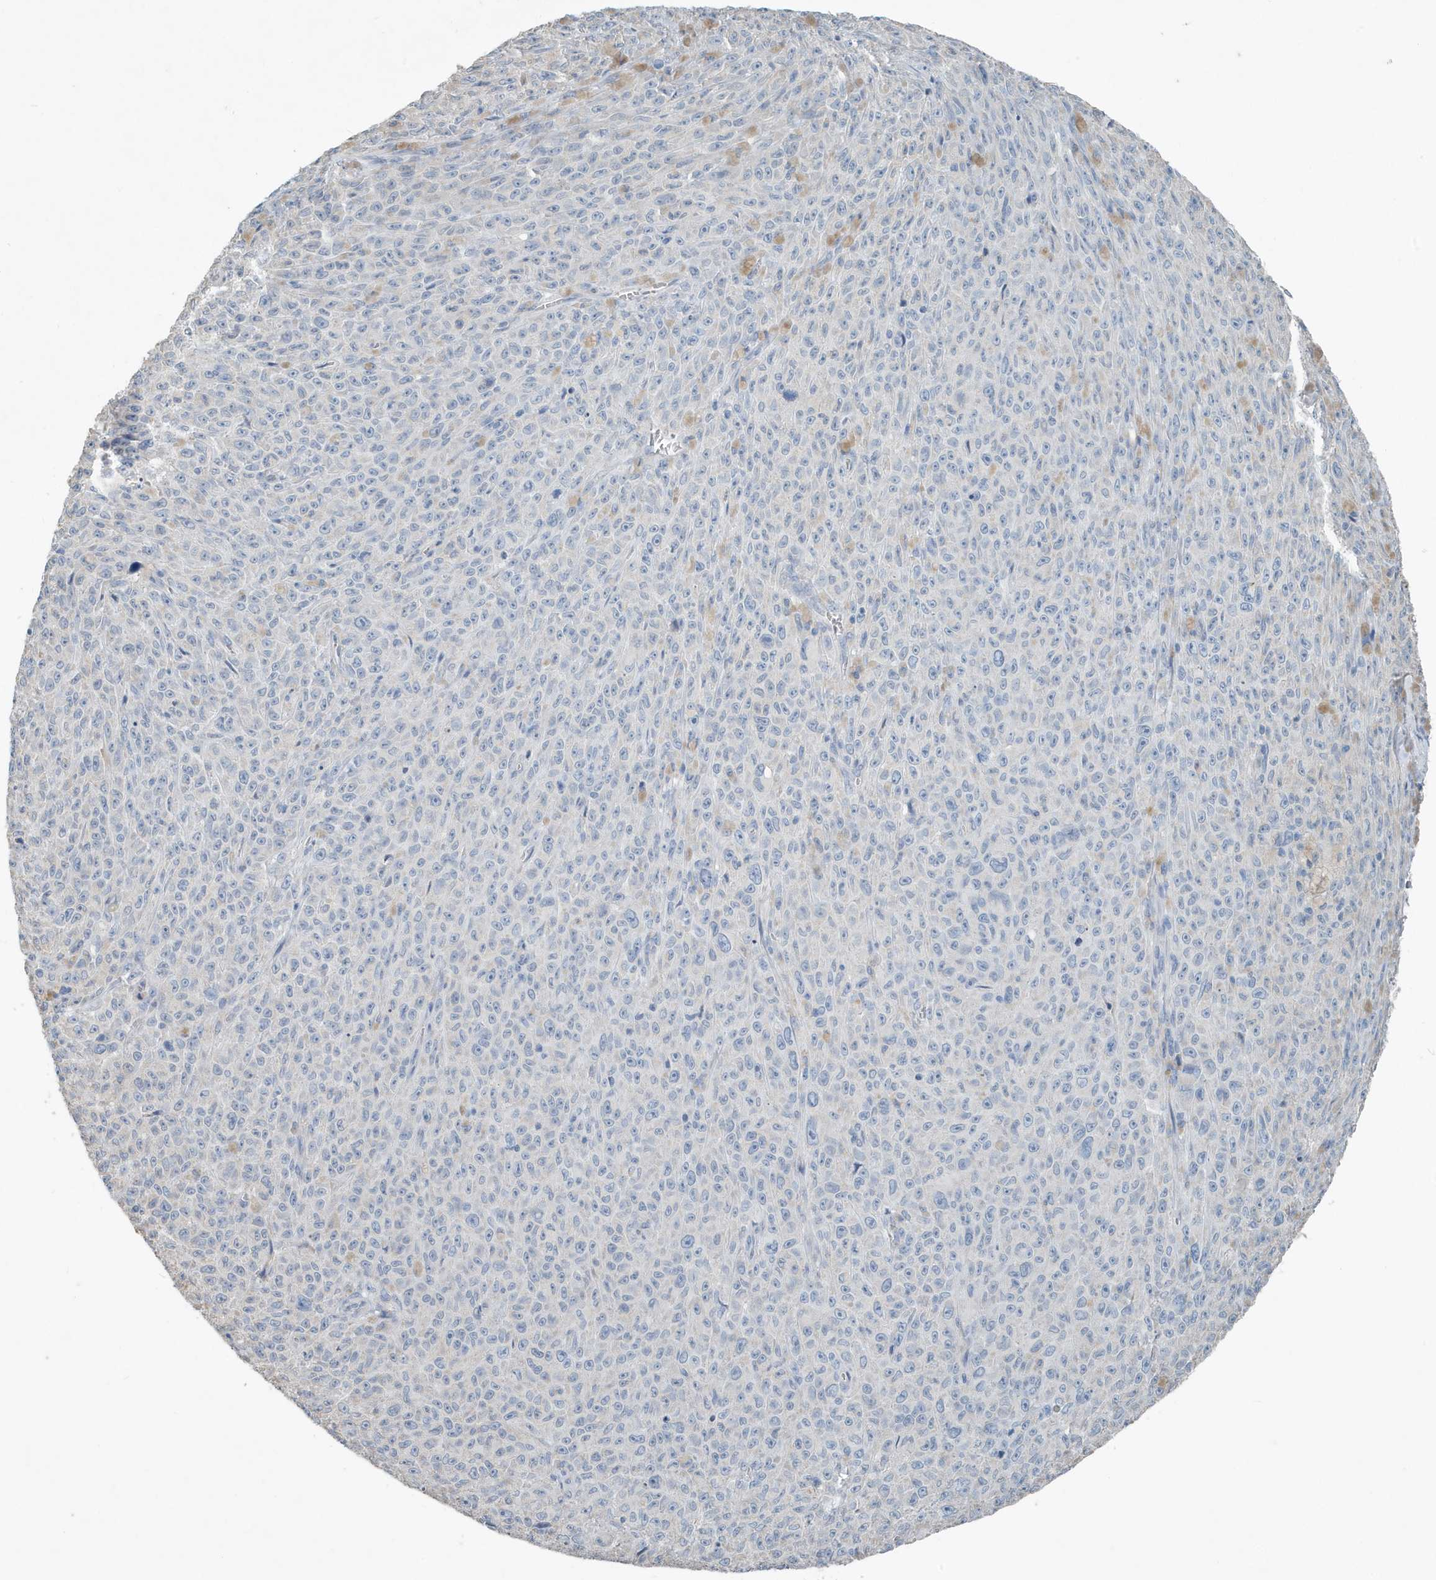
{"staining": {"intensity": "negative", "quantity": "none", "location": "none"}, "tissue": "melanoma", "cell_type": "Tumor cells", "image_type": "cancer", "snomed": [{"axis": "morphology", "description": "Malignant melanoma, NOS"}, {"axis": "topography", "description": "Skin"}], "caption": "Tumor cells show no significant protein positivity in malignant melanoma.", "gene": "UGT2B4", "patient": {"sex": "female", "age": 82}}